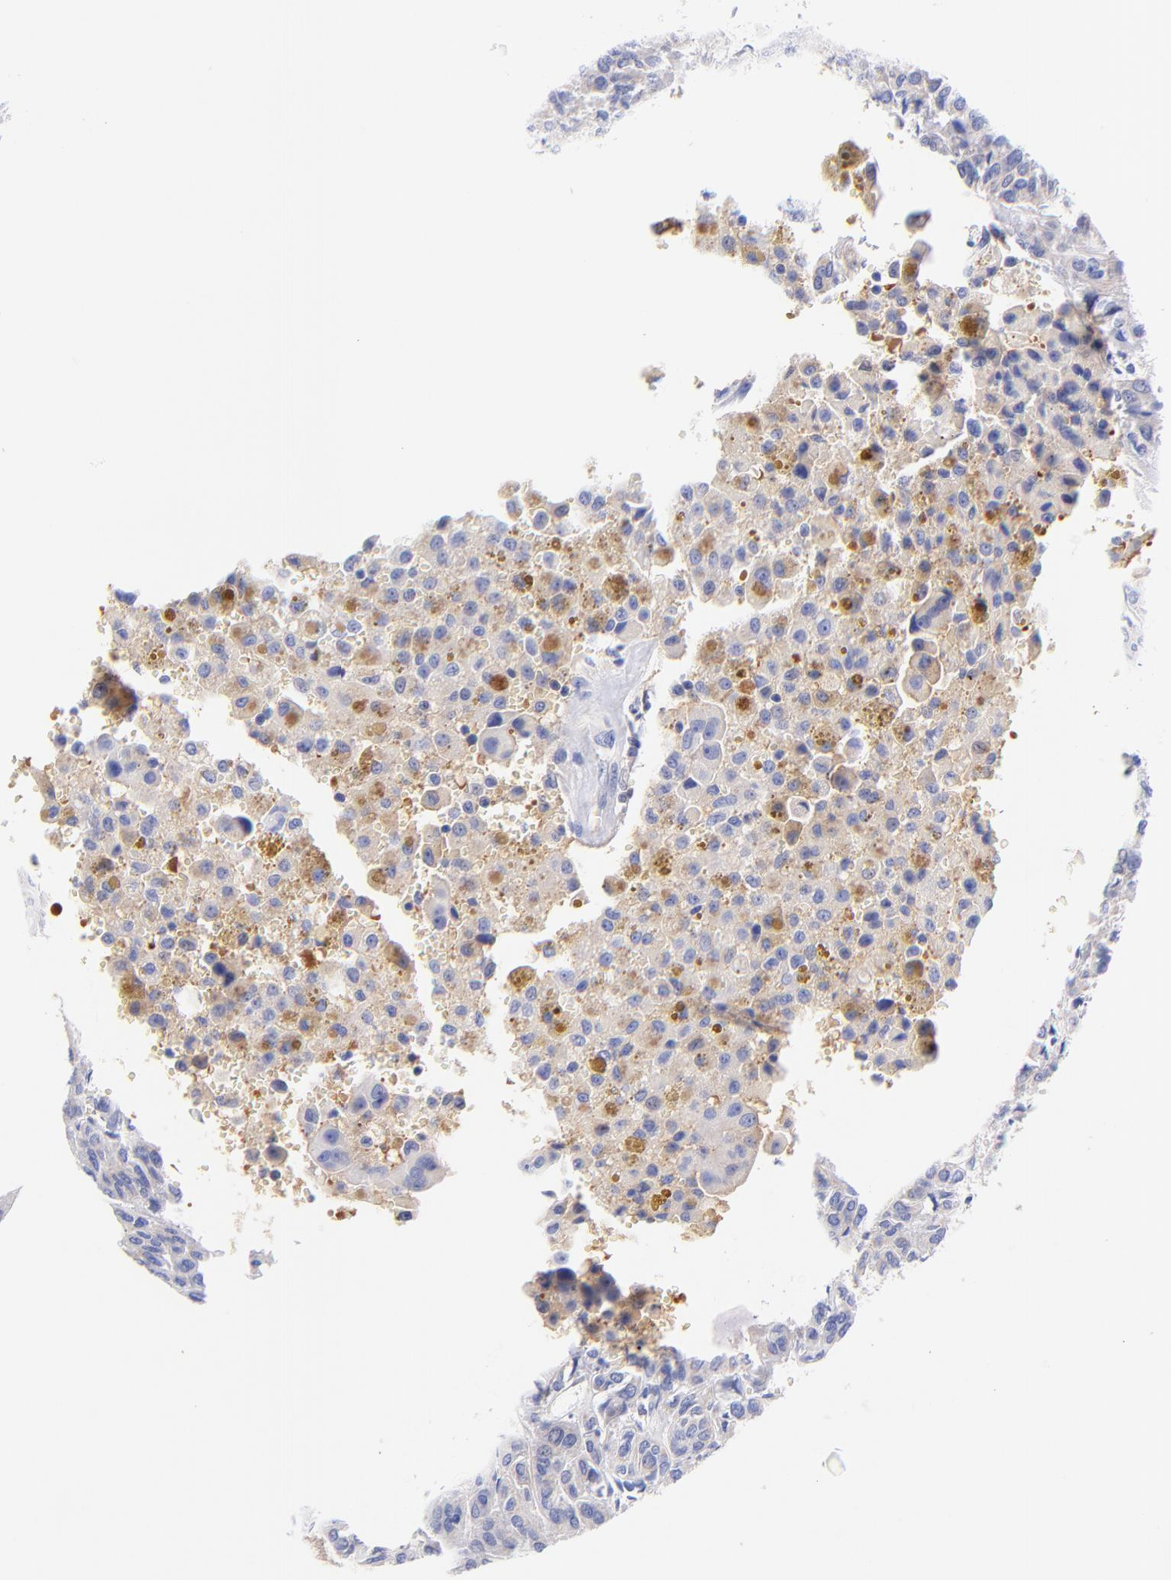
{"staining": {"intensity": "moderate", "quantity": "25%-75%", "location": "cytoplasmic/membranous"}, "tissue": "thyroid cancer", "cell_type": "Tumor cells", "image_type": "cancer", "snomed": [{"axis": "morphology", "description": "Follicular adenoma carcinoma, NOS"}, {"axis": "topography", "description": "Thyroid gland"}], "caption": "Immunohistochemistry staining of thyroid cancer (follicular adenoma carcinoma), which reveals medium levels of moderate cytoplasmic/membranous expression in about 25%-75% of tumor cells indicating moderate cytoplasmic/membranous protein positivity. The staining was performed using DAB (3,3'-diaminobenzidine) (brown) for protein detection and nuclei were counterstained in hematoxylin (blue).", "gene": "GPHN", "patient": {"sex": "female", "age": 71}}